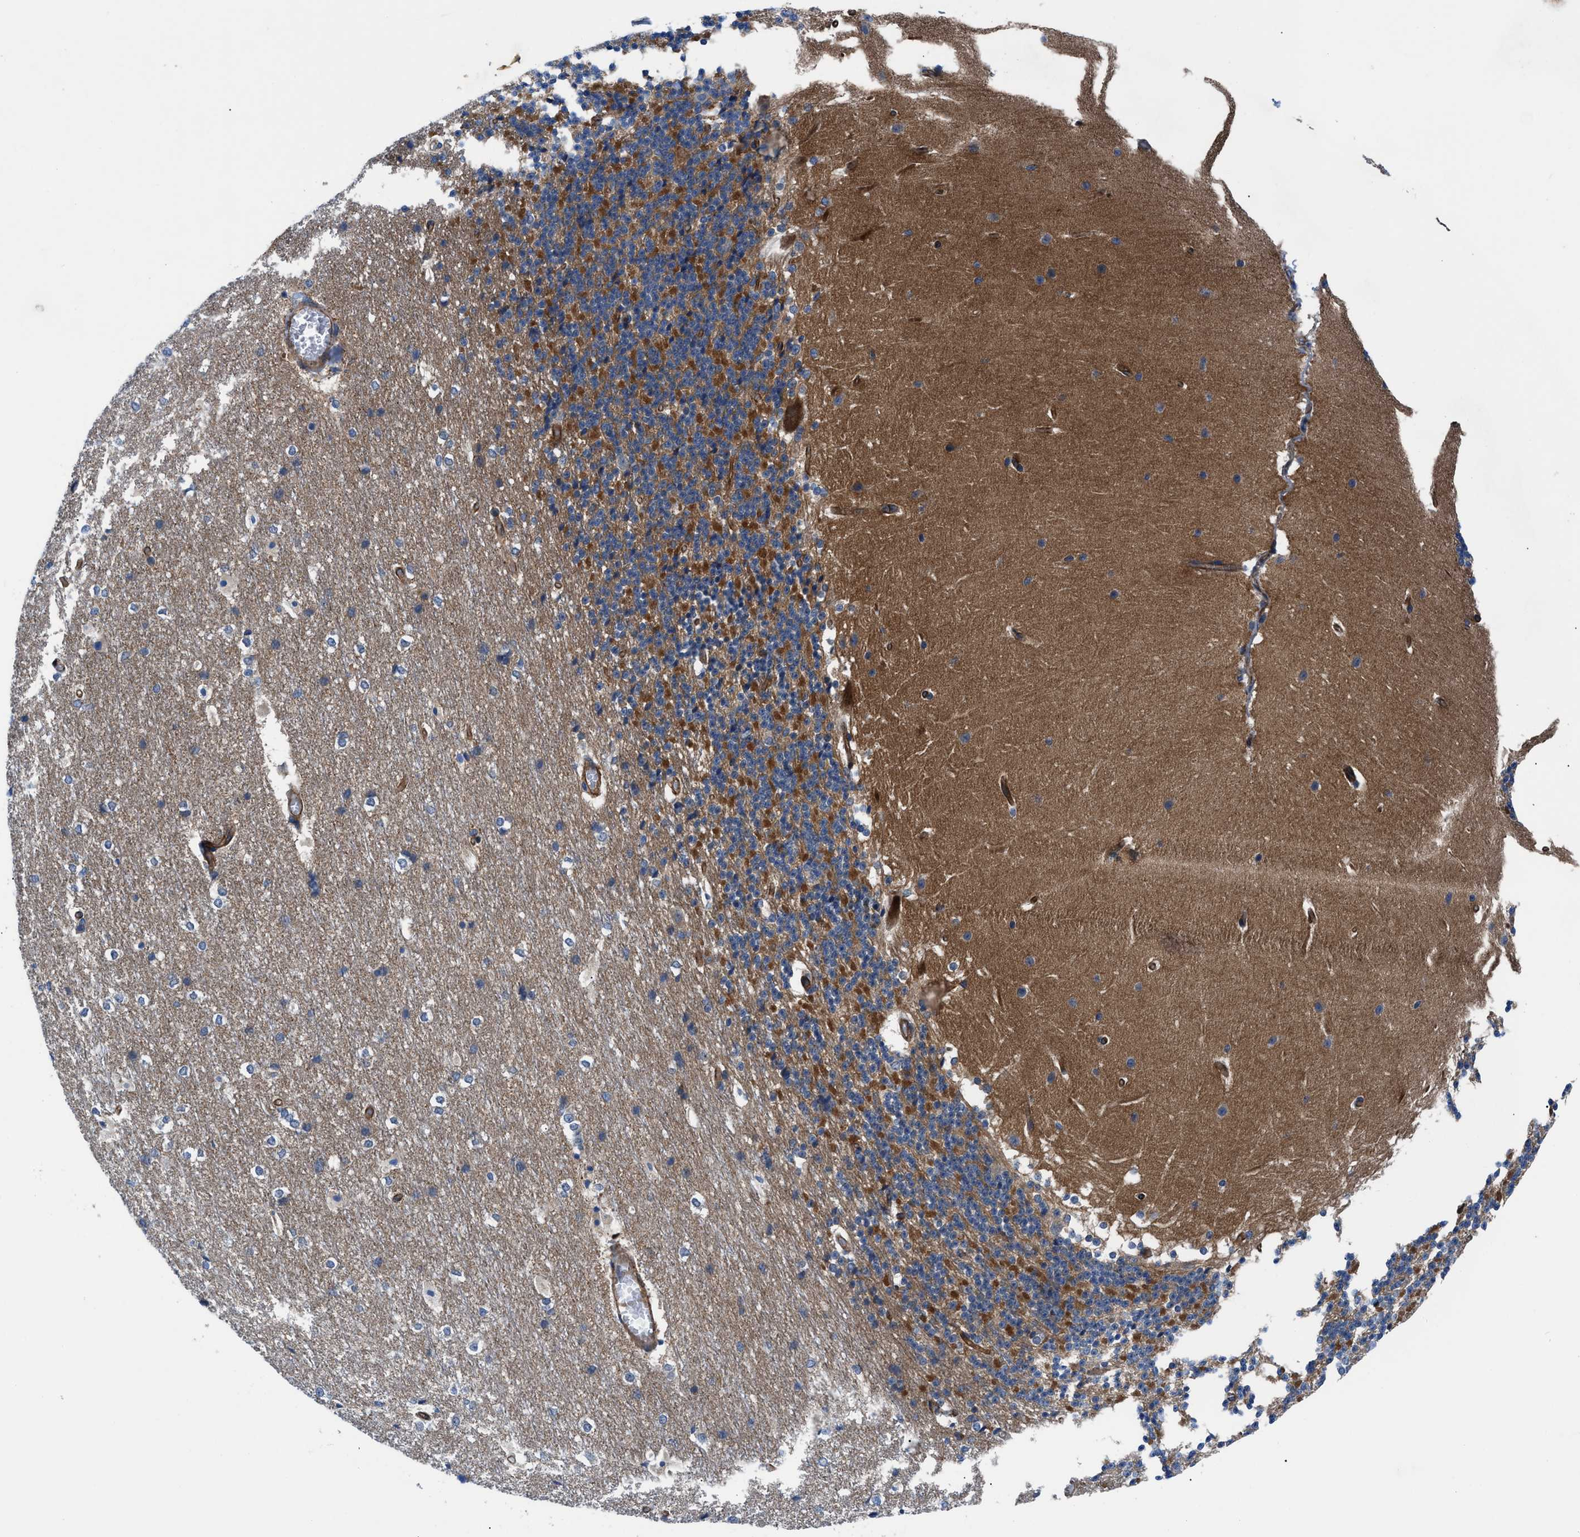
{"staining": {"intensity": "strong", "quantity": "25%-75%", "location": "cytoplasmic/membranous"}, "tissue": "cerebellum", "cell_type": "Cells in granular layer", "image_type": "normal", "snomed": [{"axis": "morphology", "description": "Normal tissue, NOS"}, {"axis": "topography", "description": "Cerebellum"}], "caption": "Unremarkable cerebellum was stained to show a protein in brown. There is high levels of strong cytoplasmic/membranous staining in about 25%-75% of cells in granular layer. (DAB (3,3'-diaminobenzidine) IHC with brightfield microscopy, high magnification).", "gene": "TRIP4", "patient": {"sex": "female", "age": 19}}